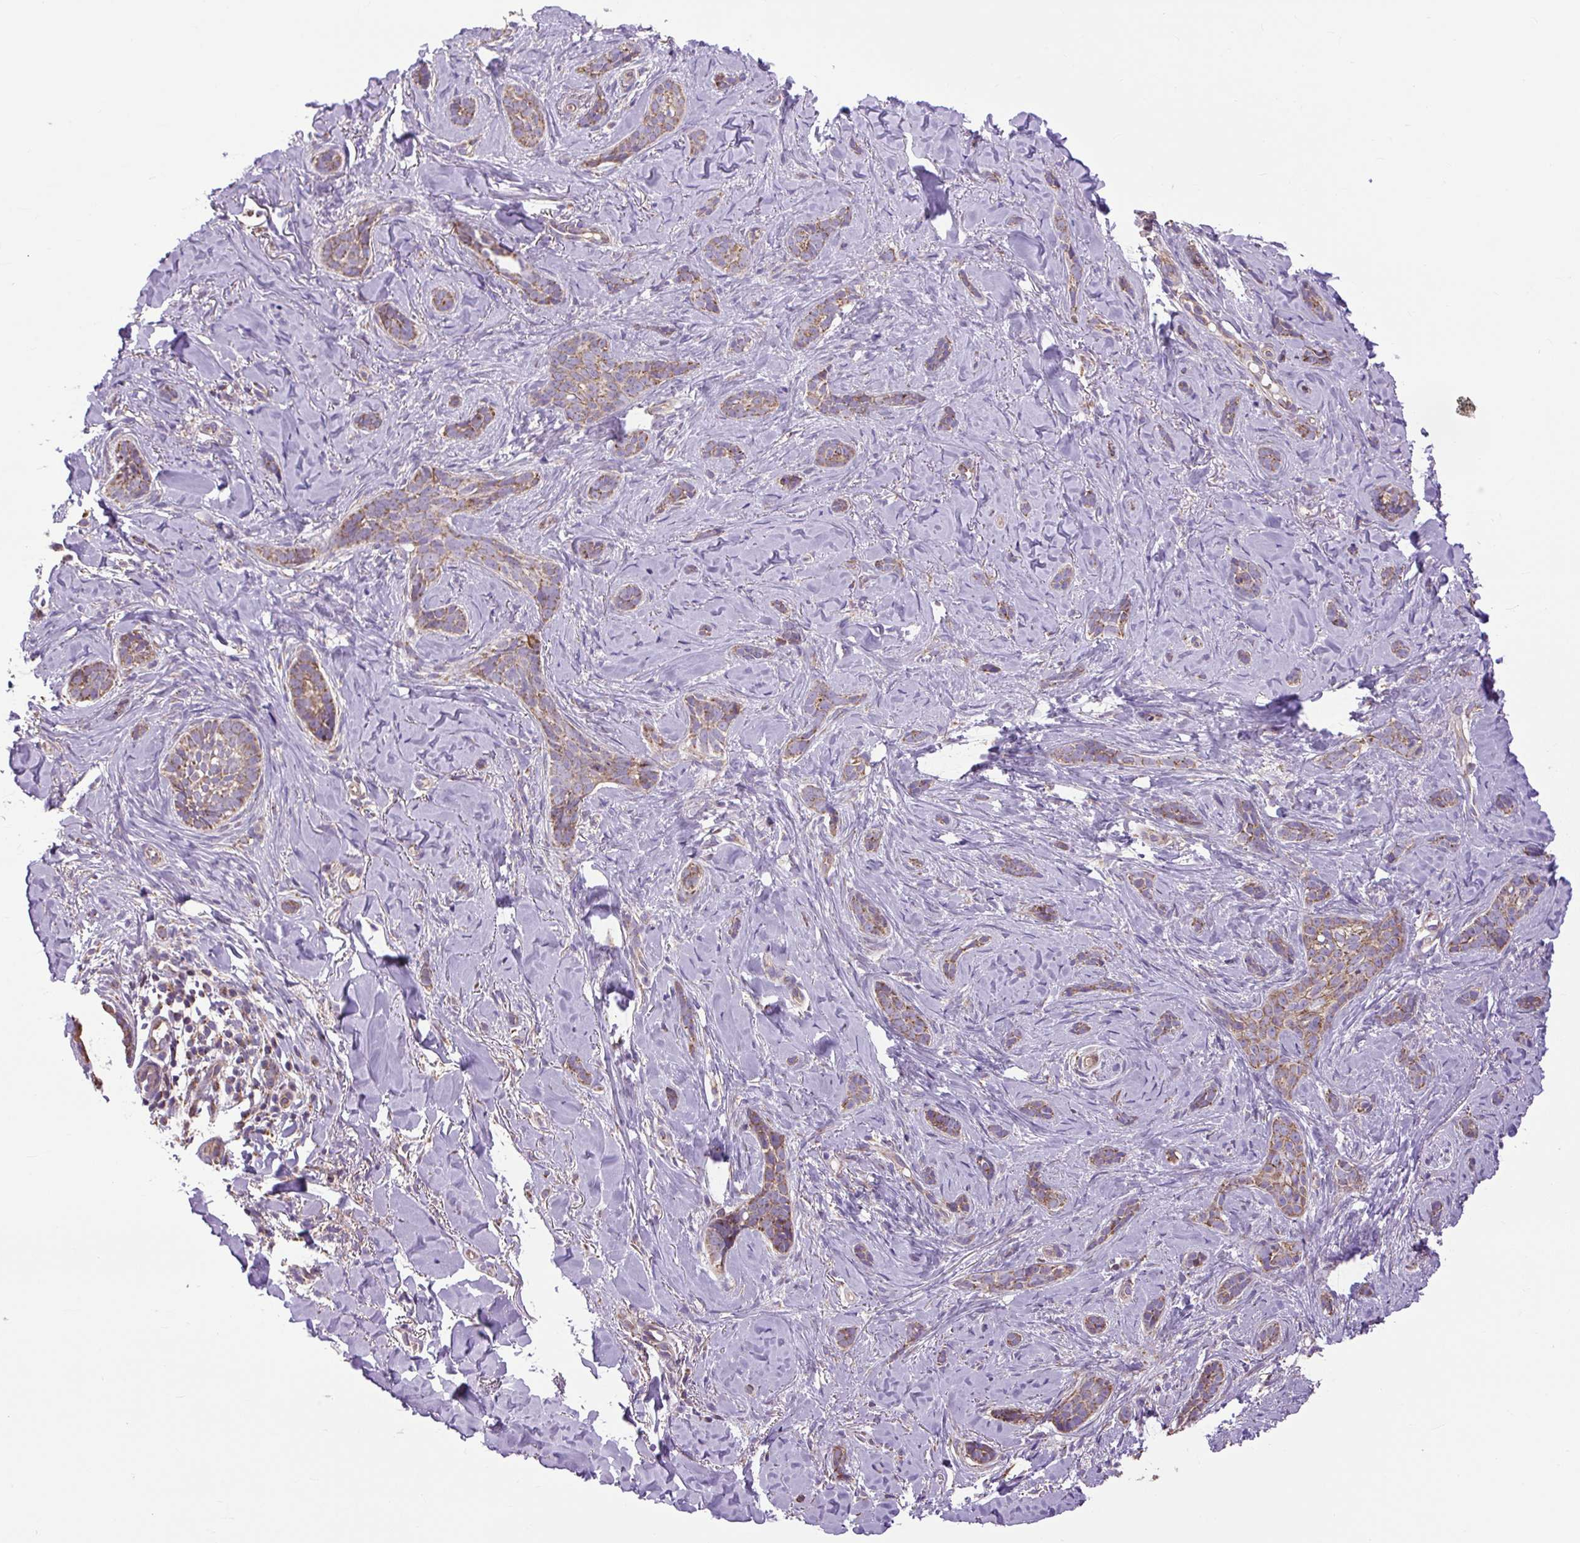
{"staining": {"intensity": "weak", "quantity": ">75%", "location": "cytoplasmic/membranous"}, "tissue": "skin cancer", "cell_type": "Tumor cells", "image_type": "cancer", "snomed": [{"axis": "morphology", "description": "Basal cell carcinoma"}, {"axis": "topography", "description": "Skin"}], "caption": "Skin cancer tissue exhibits weak cytoplasmic/membranous staining in approximately >75% of tumor cells, visualized by immunohistochemistry. The staining is performed using DAB brown chromogen to label protein expression. The nuclei are counter-stained blue using hematoxylin.", "gene": "PLCG1", "patient": {"sex": "female", "age": 55}}